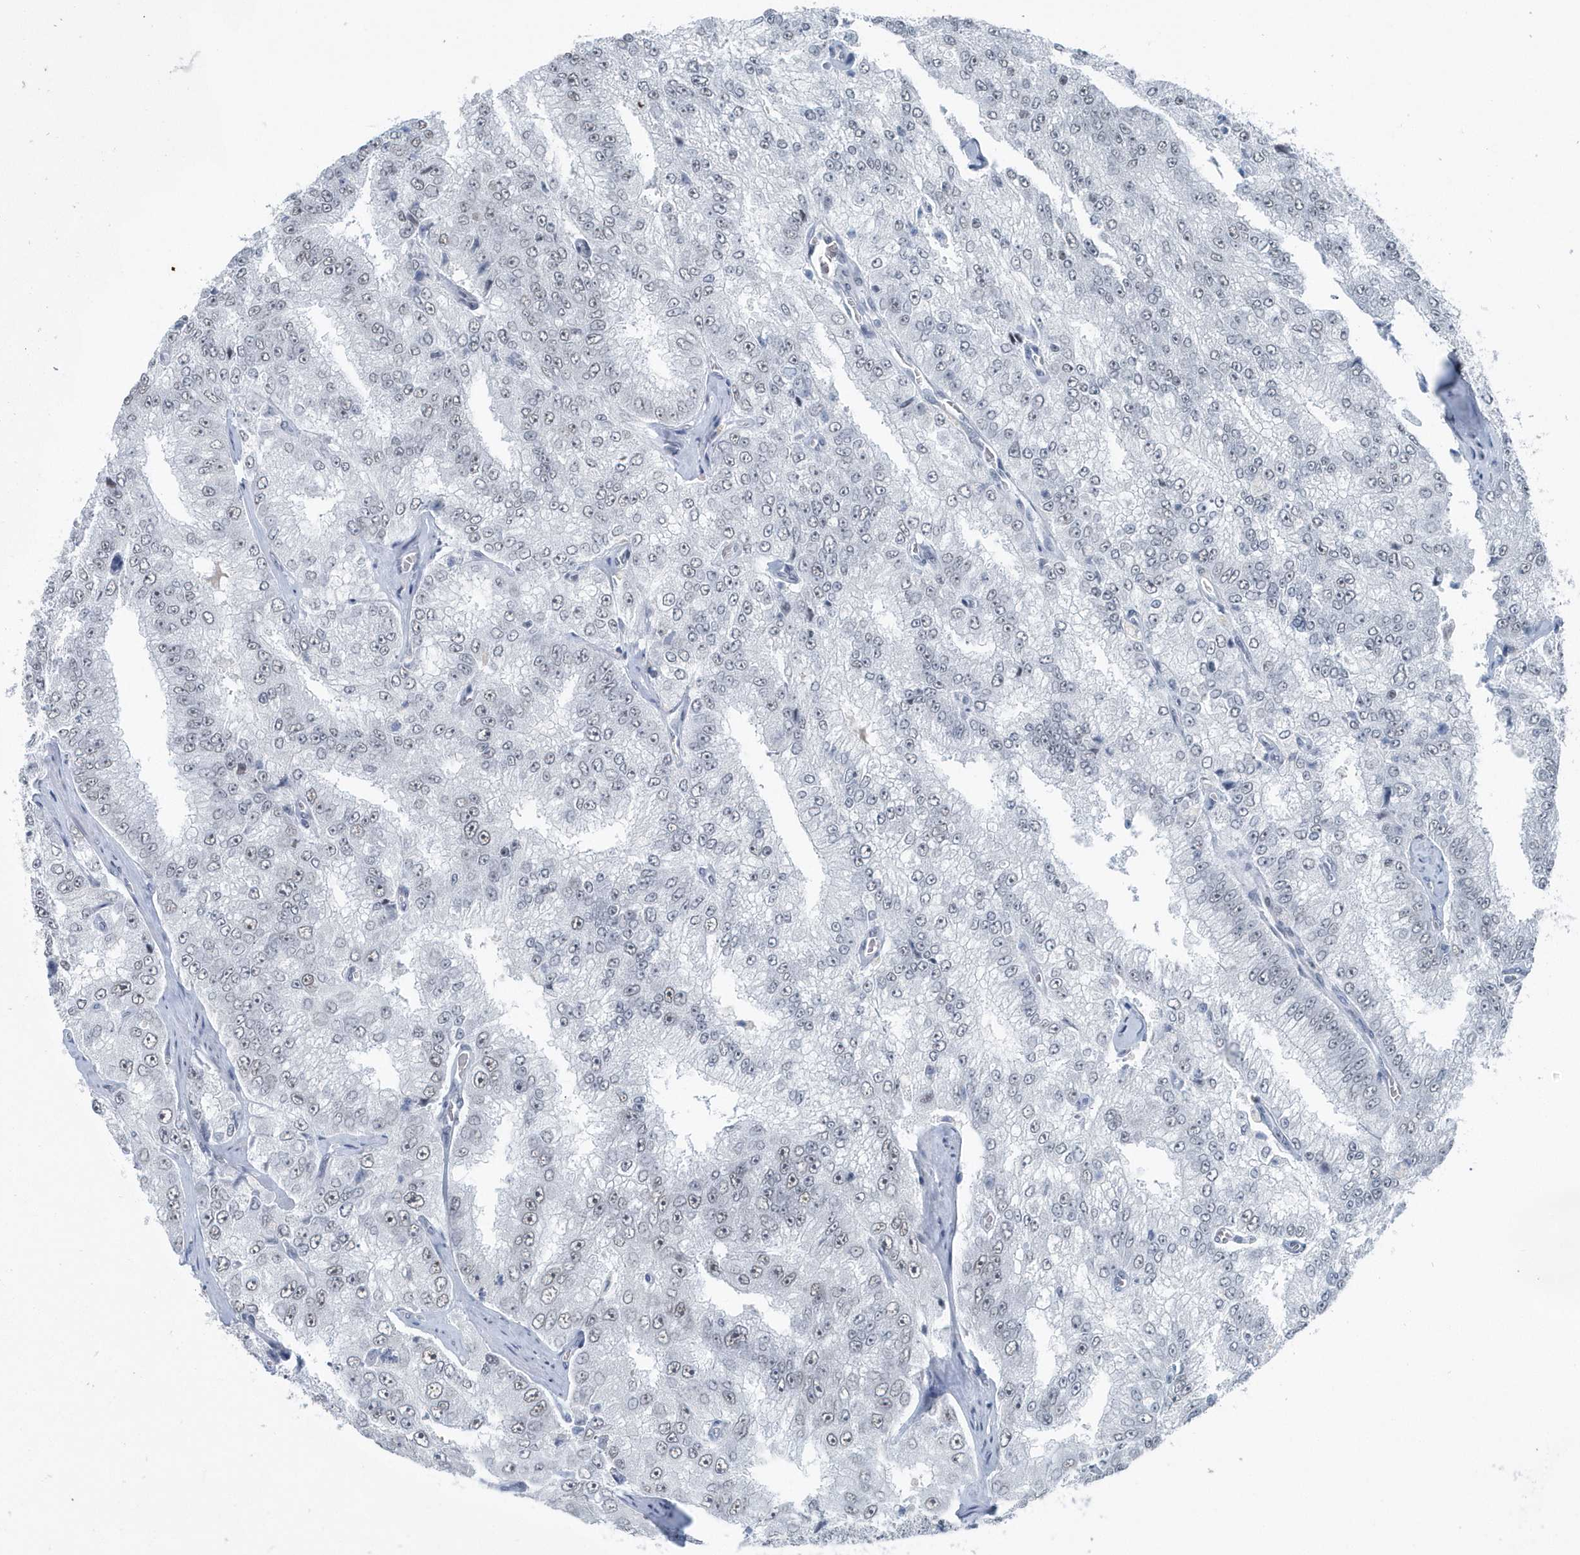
{"staining": {"intensity": "negative", "quantity": "none", "location": "none"}, "tissue": "prostate cancer", "cell_type": "Tumor cells", "image_type": "cancer", "snomed": [{"axis": "morphology", "description": "Adenocarcinoma, High grade"}, {"axis": "topography", "description": "Prostate"}], "caption": "DAB immunohistochemical staining of human prostate cancer (adenocarcinoma (high-grade)) exhibits no significant positivity in tumor cells.", "gene": "FIP1L1", "patient": {"sex": "male", "age": 58}}